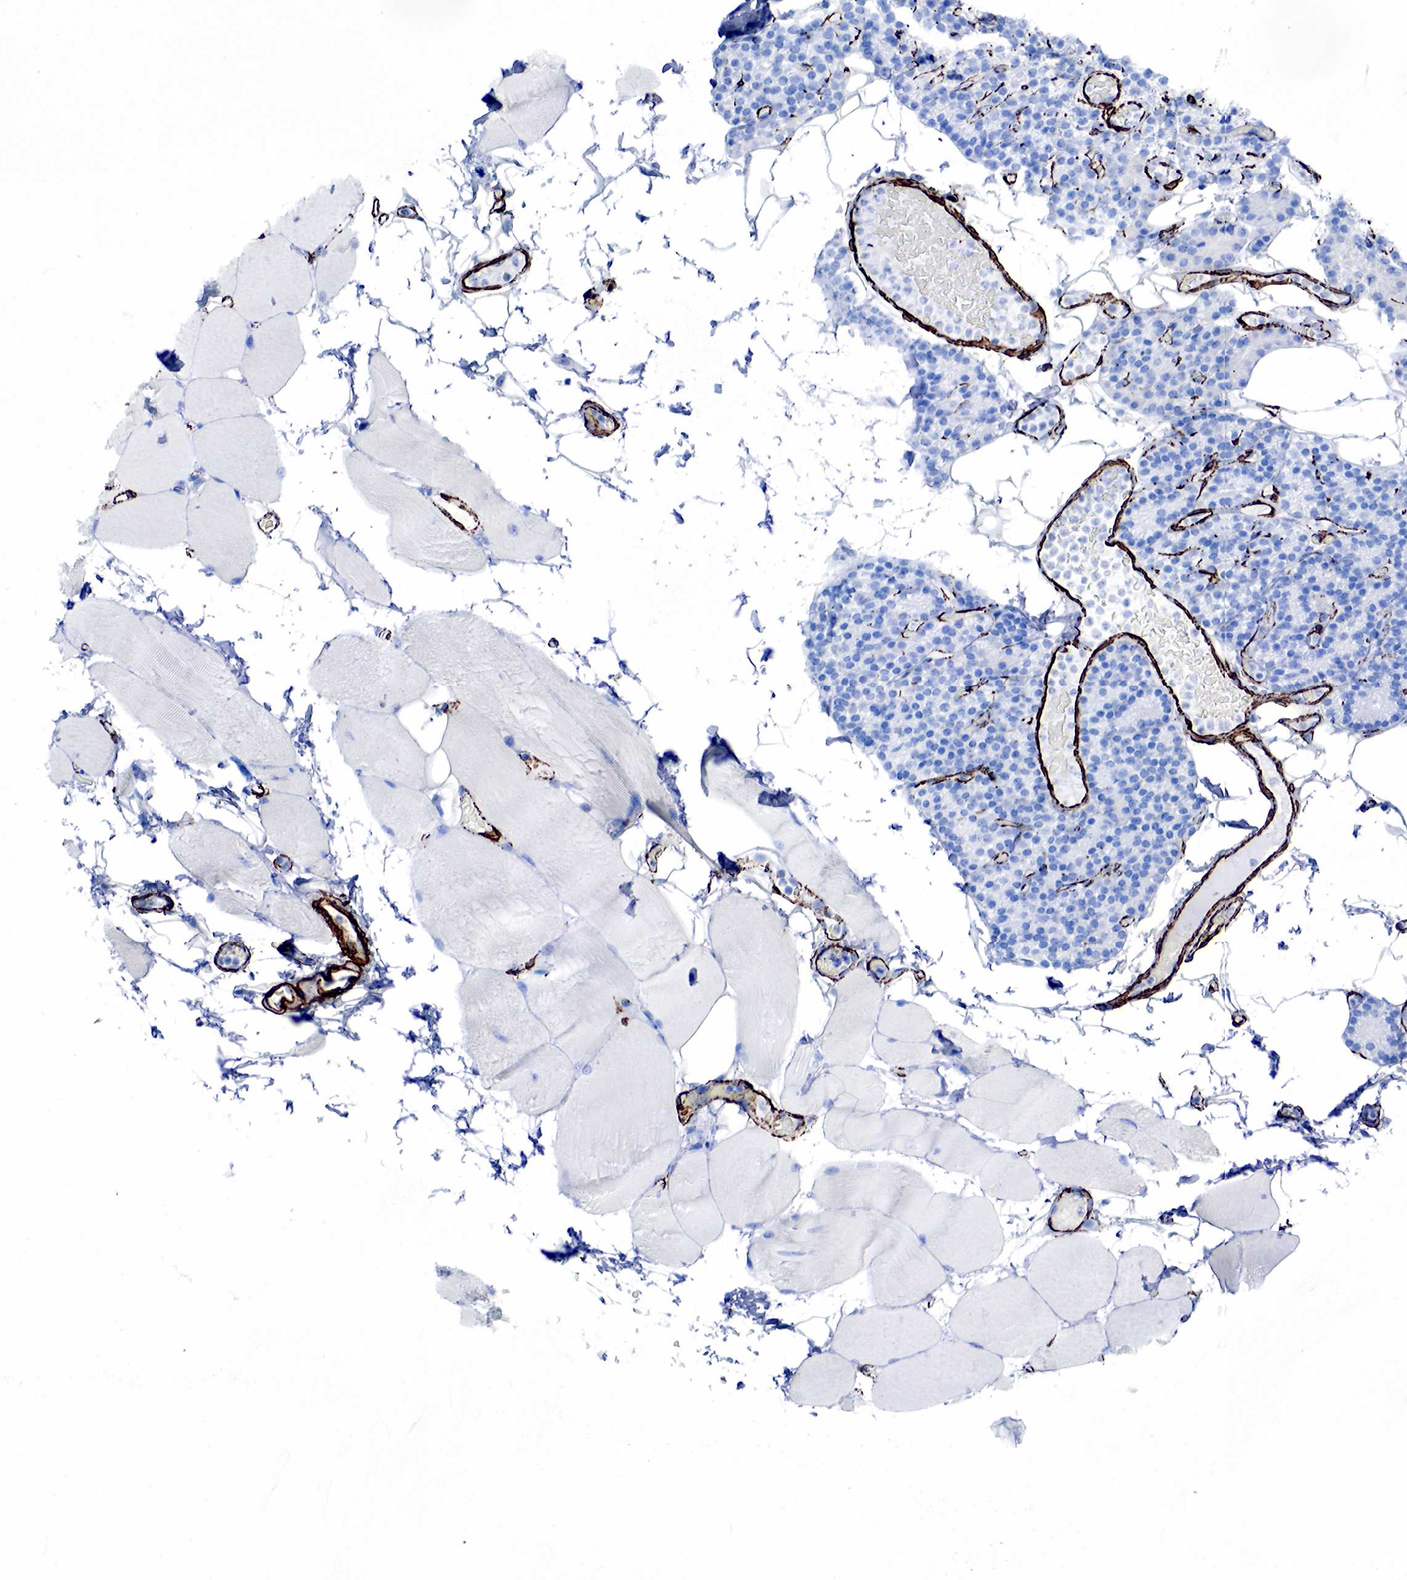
{"staining": {"intensity": "negative", "quantity": "none", "location": "none"}, "tissue": "skeletal muscle", "cell_type": "Myocytes", "image_type": "normal", "snomed": [{"axis": "morphology", "description": "Normal tissue, NOS"}, {"axis": "topography", "description": "Skeletal muscle"}, {"axis": "topography", "description": "Parathyroid gland"}], "caption": "Skeletal muscle stained for a protein using immunohistochemistry reveals no positivity myocytes.", "gene": "ACTA2", "patient": {"sex": "female", "age": 37}}